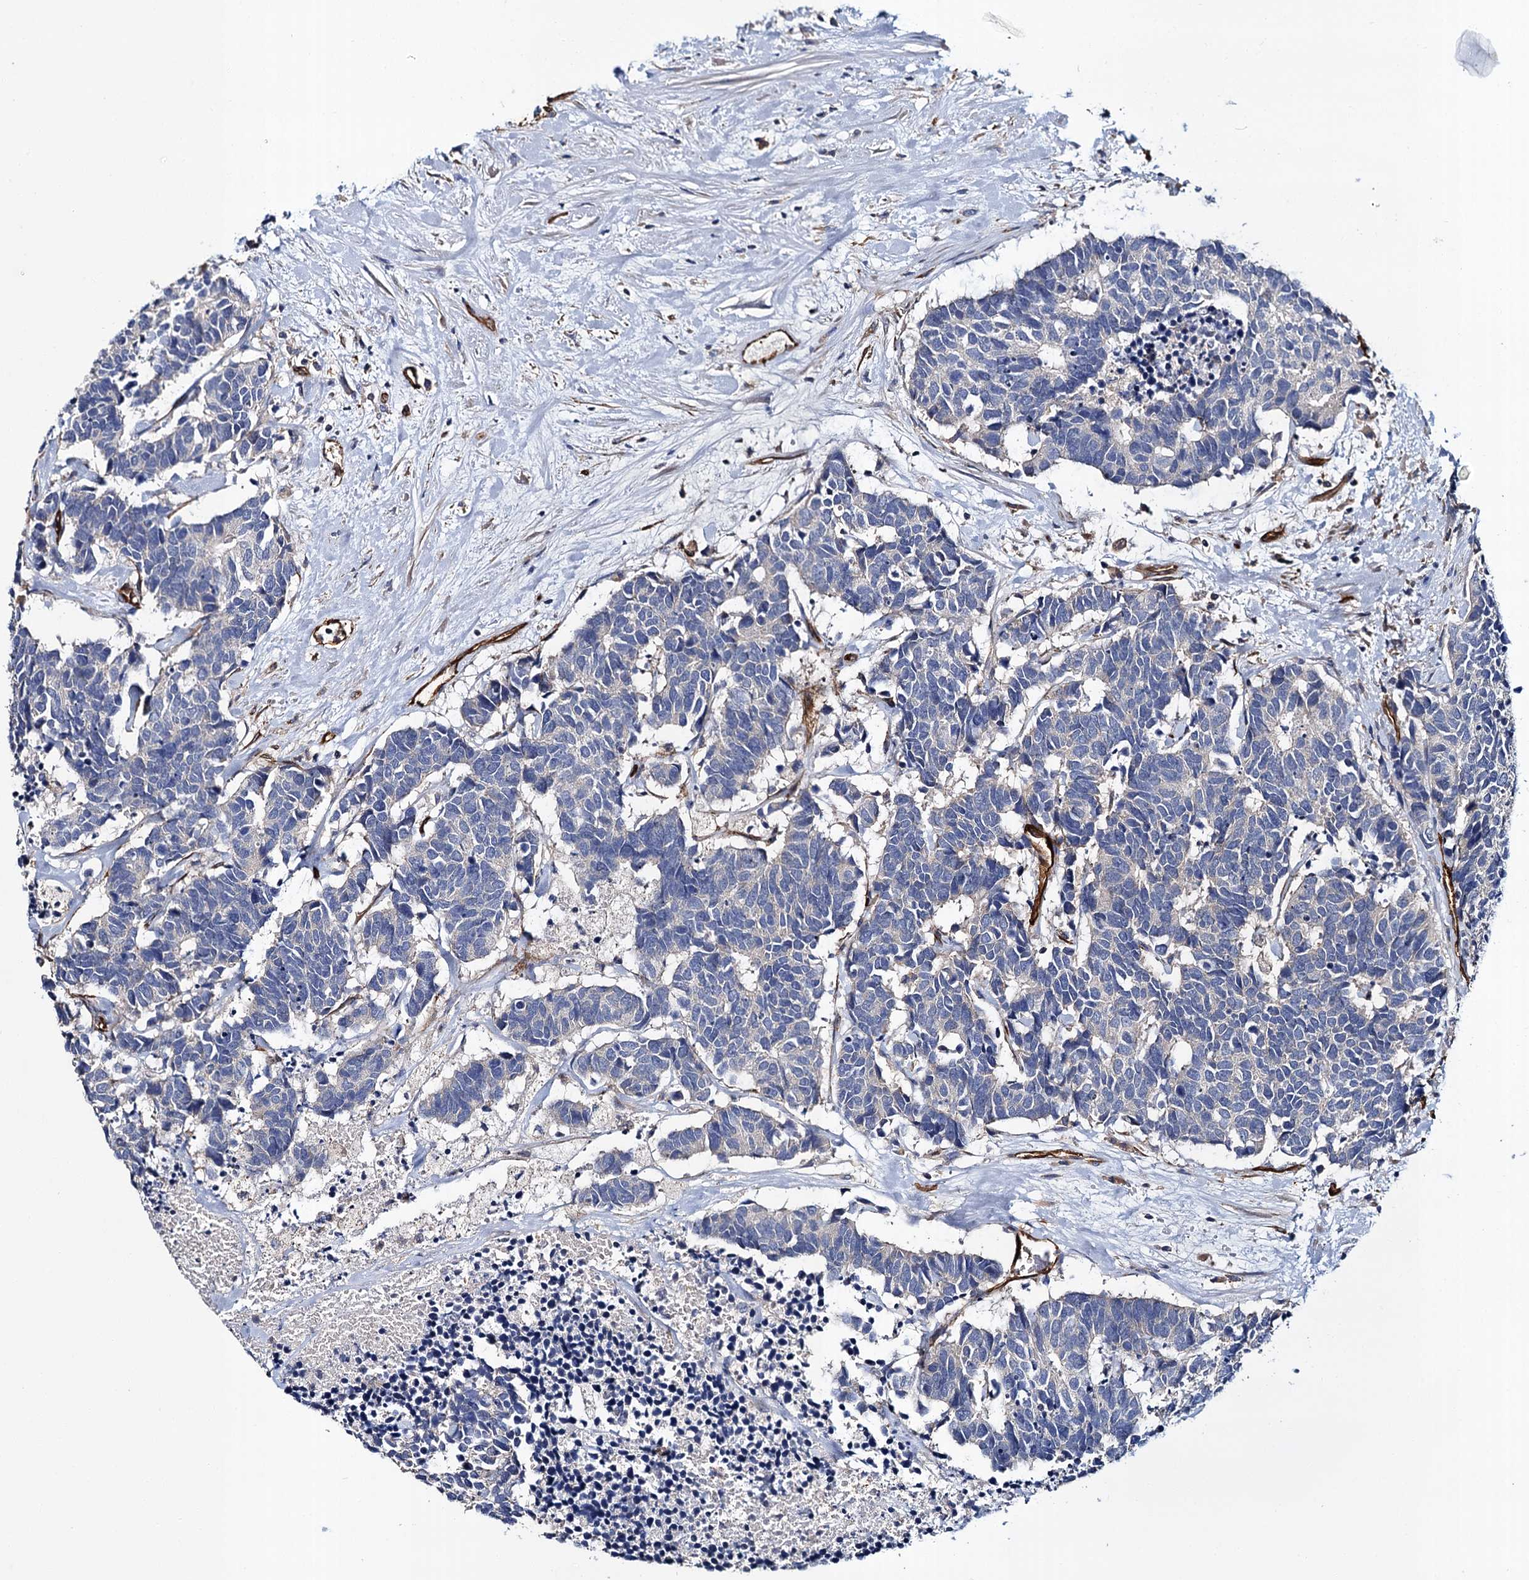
{"staining": {"intensity": "negative", "quantity": "none", "location": "none"}, "tissue": "carcinoid", "cell_type": "Tumor cells", "image_type": "cancer", "snomed": [{"axis": "morphology", "description": "Carcinoma, NOS"}, {"axis": "morphology", "description": "Carcinoid, malignant, NOS"}, {"axis": "topography", "description": "Urinary bladder"}], "caption": "Image shows no protein expression in tumor cells of carcinoid tissue.", "gene": "CACNA1C", "patient": {"sex": "male", "age": 57}}